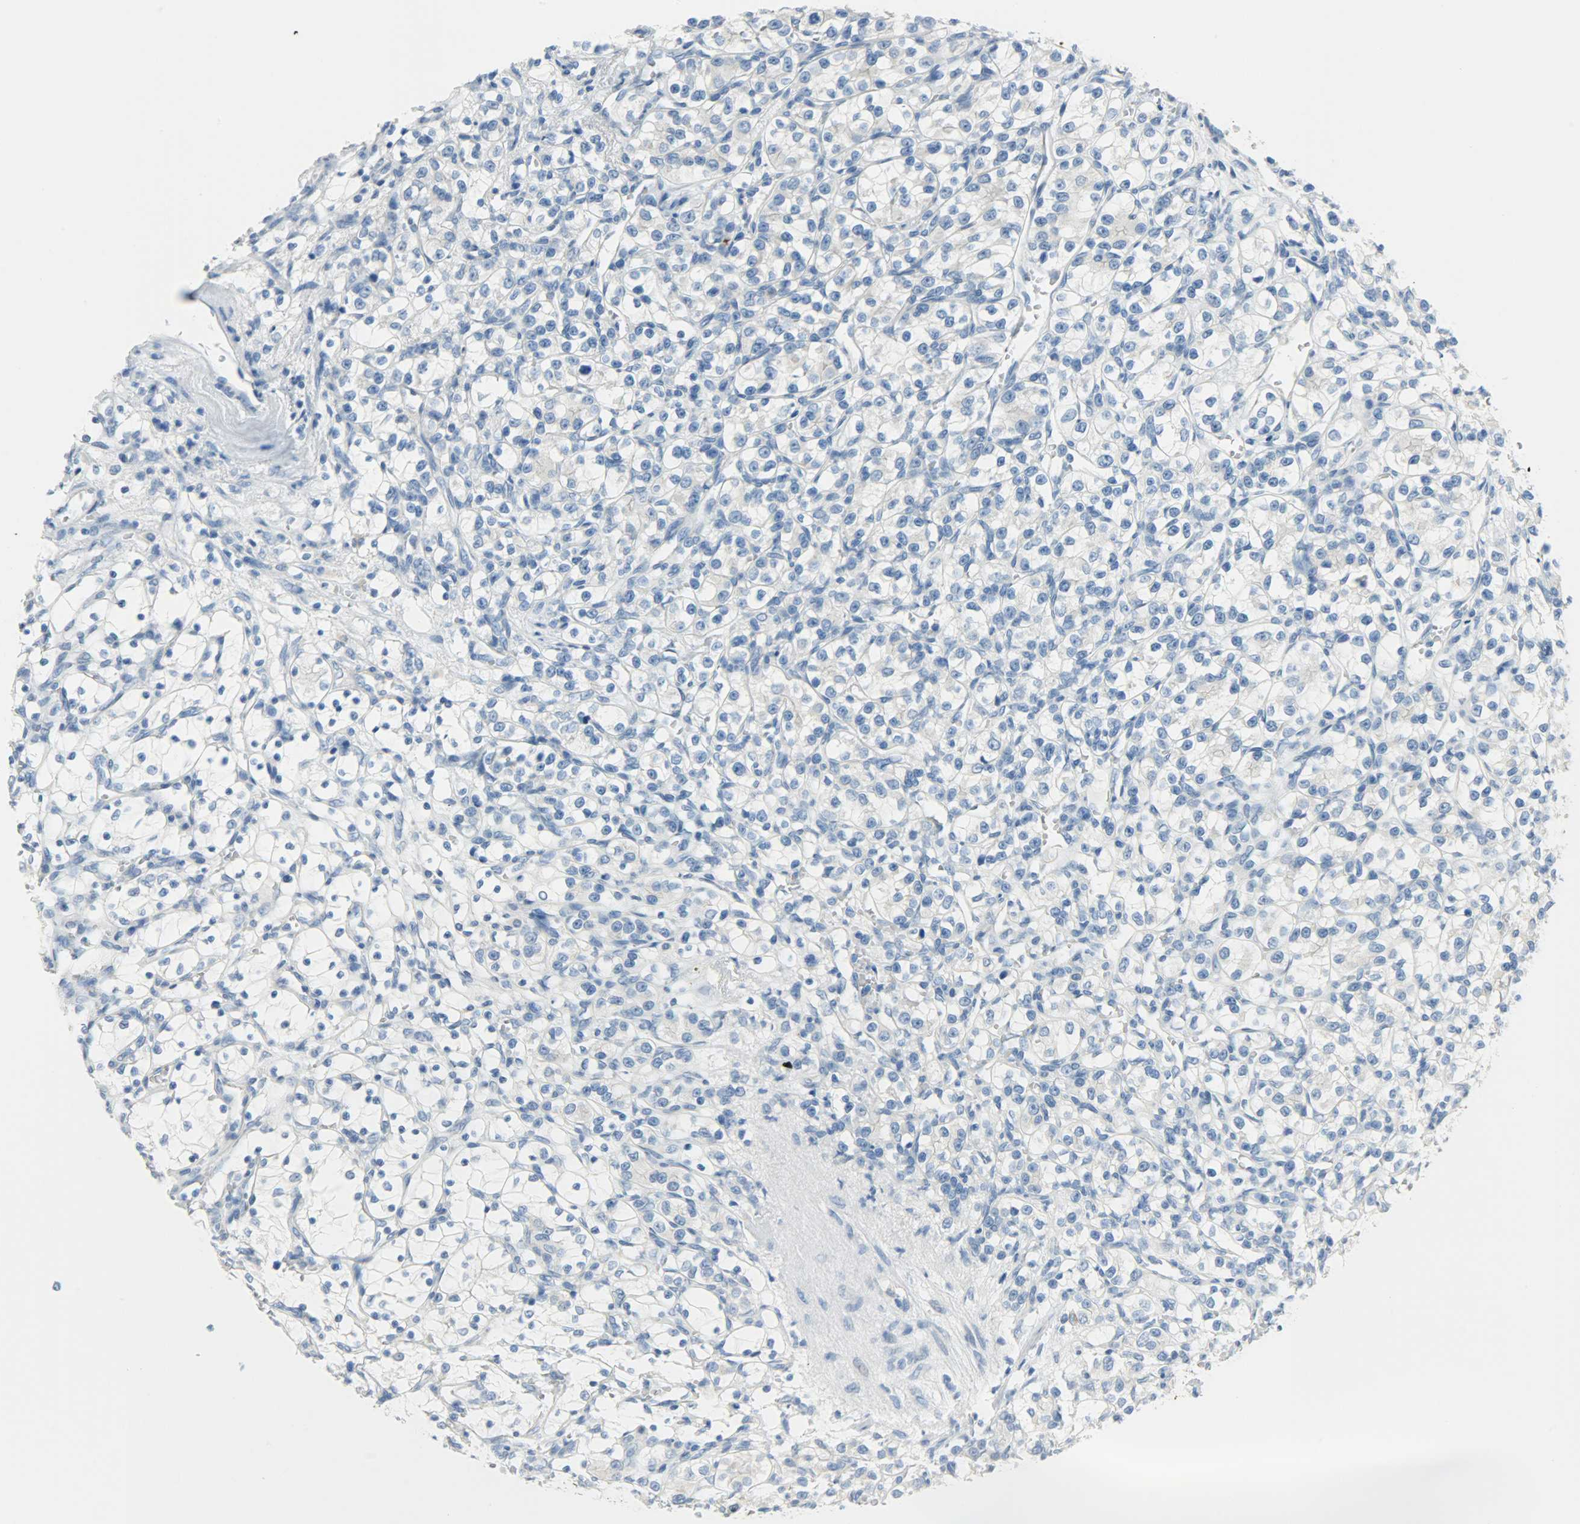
{"staining": {"intensity": "negative", "quantity": "none", "location": "none"}, "tissue": "renal cancer", "cell_type": "Tumor cells", "image_type": "cancer", "snomed": [{"axis": "morphology", "description": "Adenocarcinoma, NOS"}, {"axis": "topography", "description": "Kidney"}], "caption": "Tumor cells are negative for protein expression in human adenocarcinoma (renal).", "gene": "PROM1", "patient": {"sex": "female", "age": 69}}